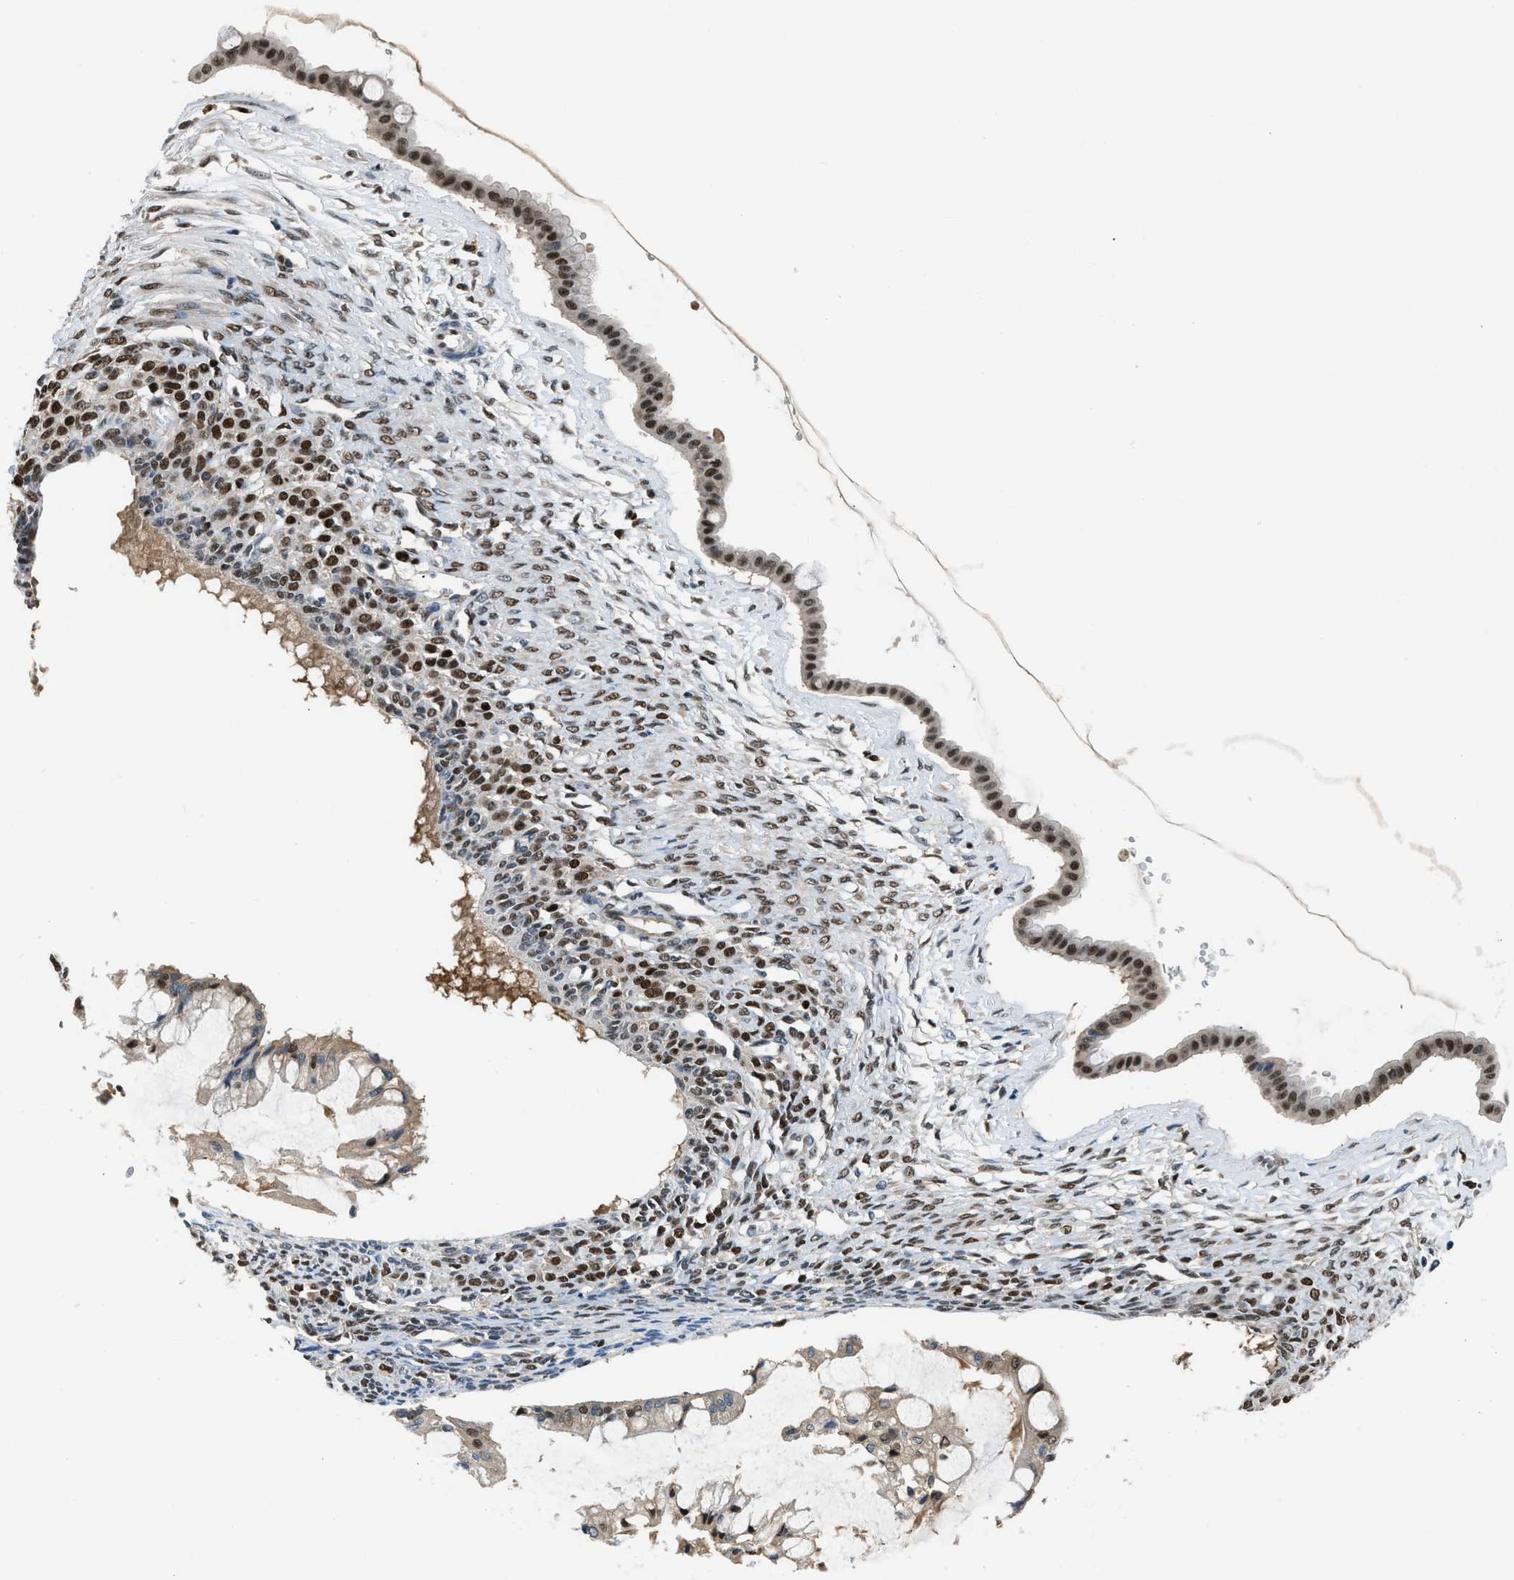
{"staining": {"intensity": "moderate", "quantity": "25%-75%", "location": "nuclear"}, "tissue": "ovarian cancer", "cell_type": "Tumor cells", "image_type": "cancer", "snomed": [{"axis": "morphology", "description": "Cystadenocarcinoma, mucinous, NOS"}, {"axis": "topography", "description": "Ovary"}], "caption": "Immunohistochemical staining of human mucinous cystadenocarcinoma (ovarian) shows moderate nuclear protein staining in about 25%-75% of tumor cells.", "gene": "ALX1", "patient": {"sex": "female", "age": 73}}